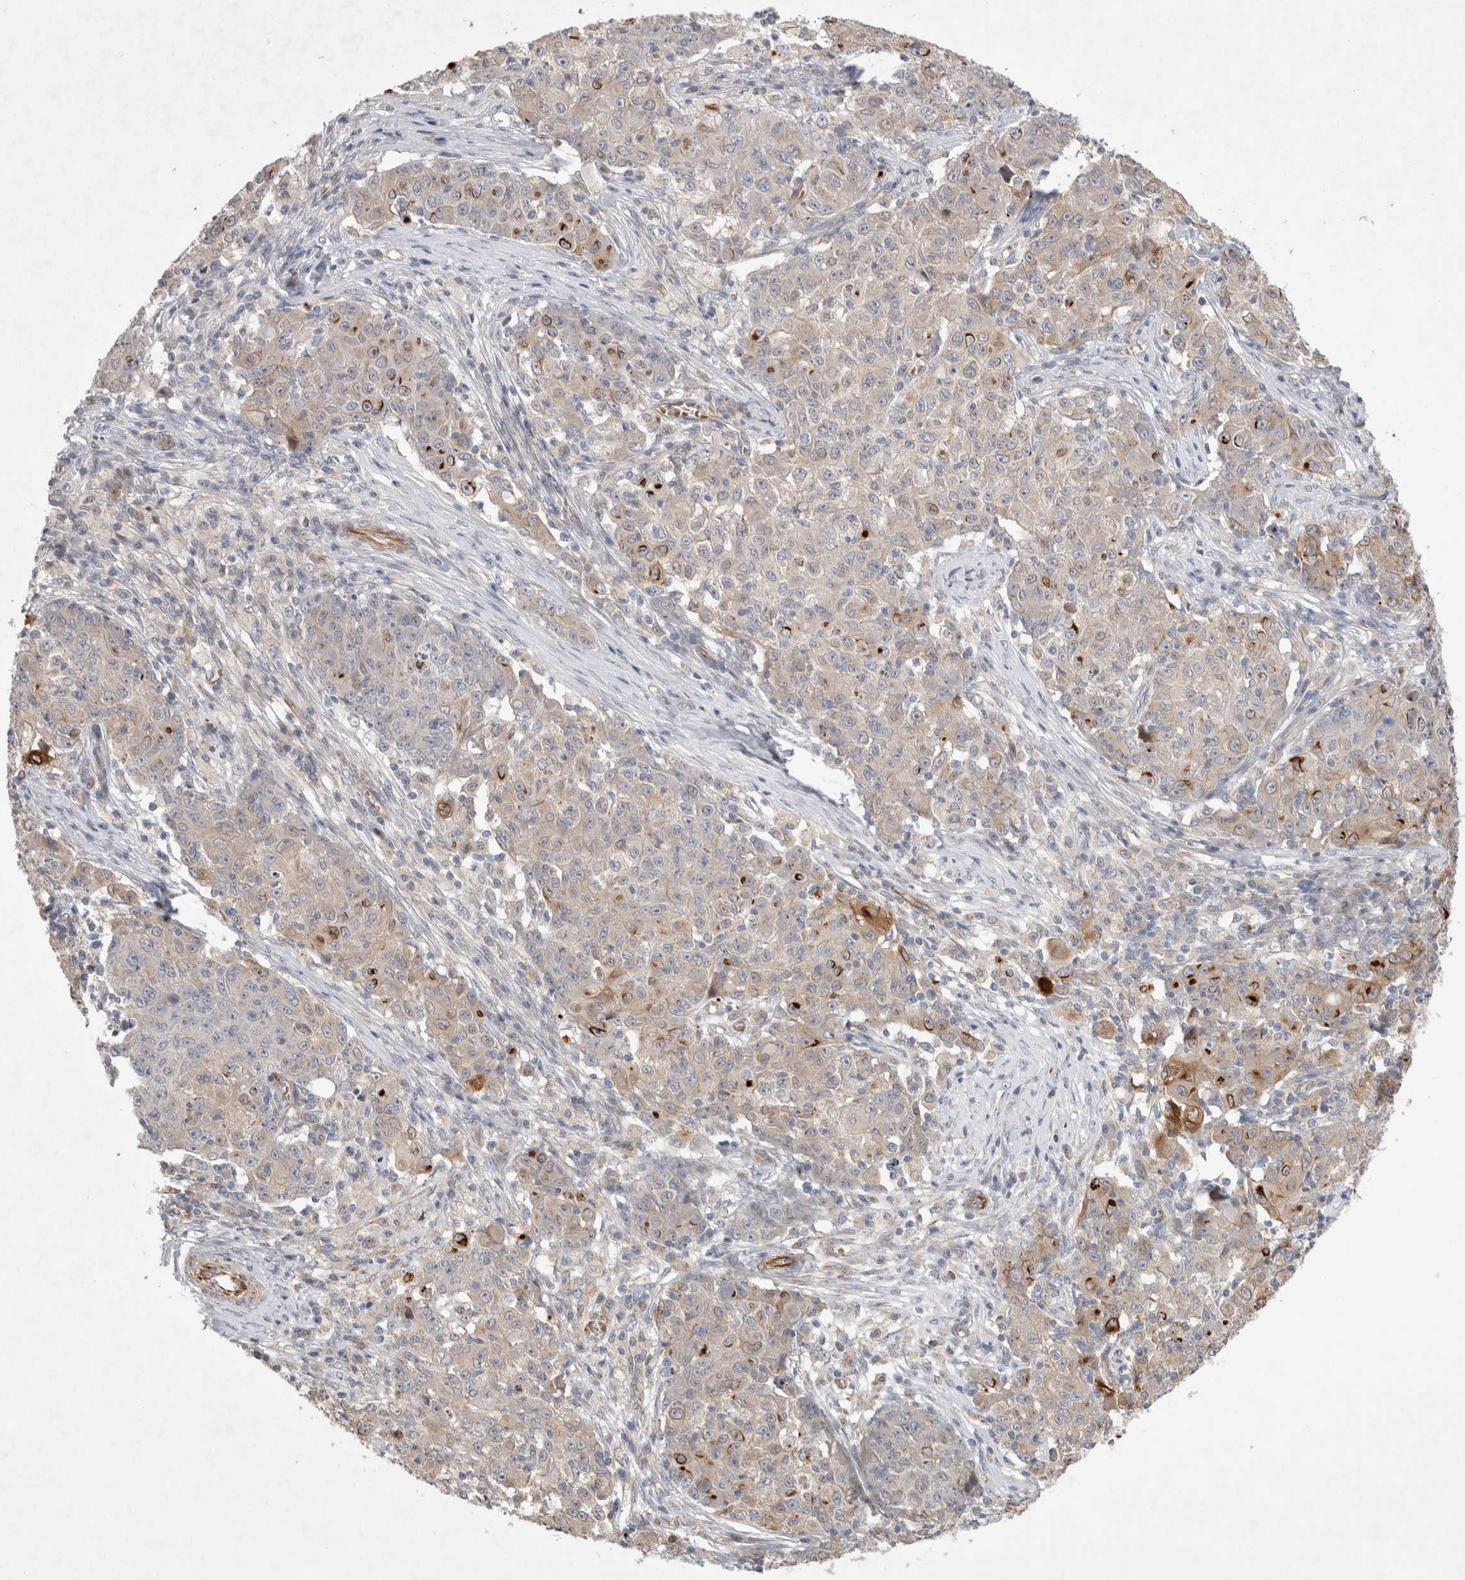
{"staining": {"intensity": "moderate", "quantity": "<25%", "location": "cytoplasmic/membranous"}, "tissue": "ovarian cancer", "cell_type": "Tumor cells", "image_type": "cancer", "snomed": [{"axis": "morphology", "description": "Carcinoma, endometroid"}, {"axis": "topography", "description": "Ovary"}], "caption": "Protein staining of endometroid carcinoma (ovarian) tissue shows moderate cytoplasmic/membranous expression in approximately <25% of tumor cells. The staining was performed using DAB (3,3'-diaminobenzidine) to visualize the protein expression in brown, while the nuclei were stained in blue with hematoxylin (Magnification: 20x).", "gene": "NMU", "patient": {"sex": "female", "age": 42}}